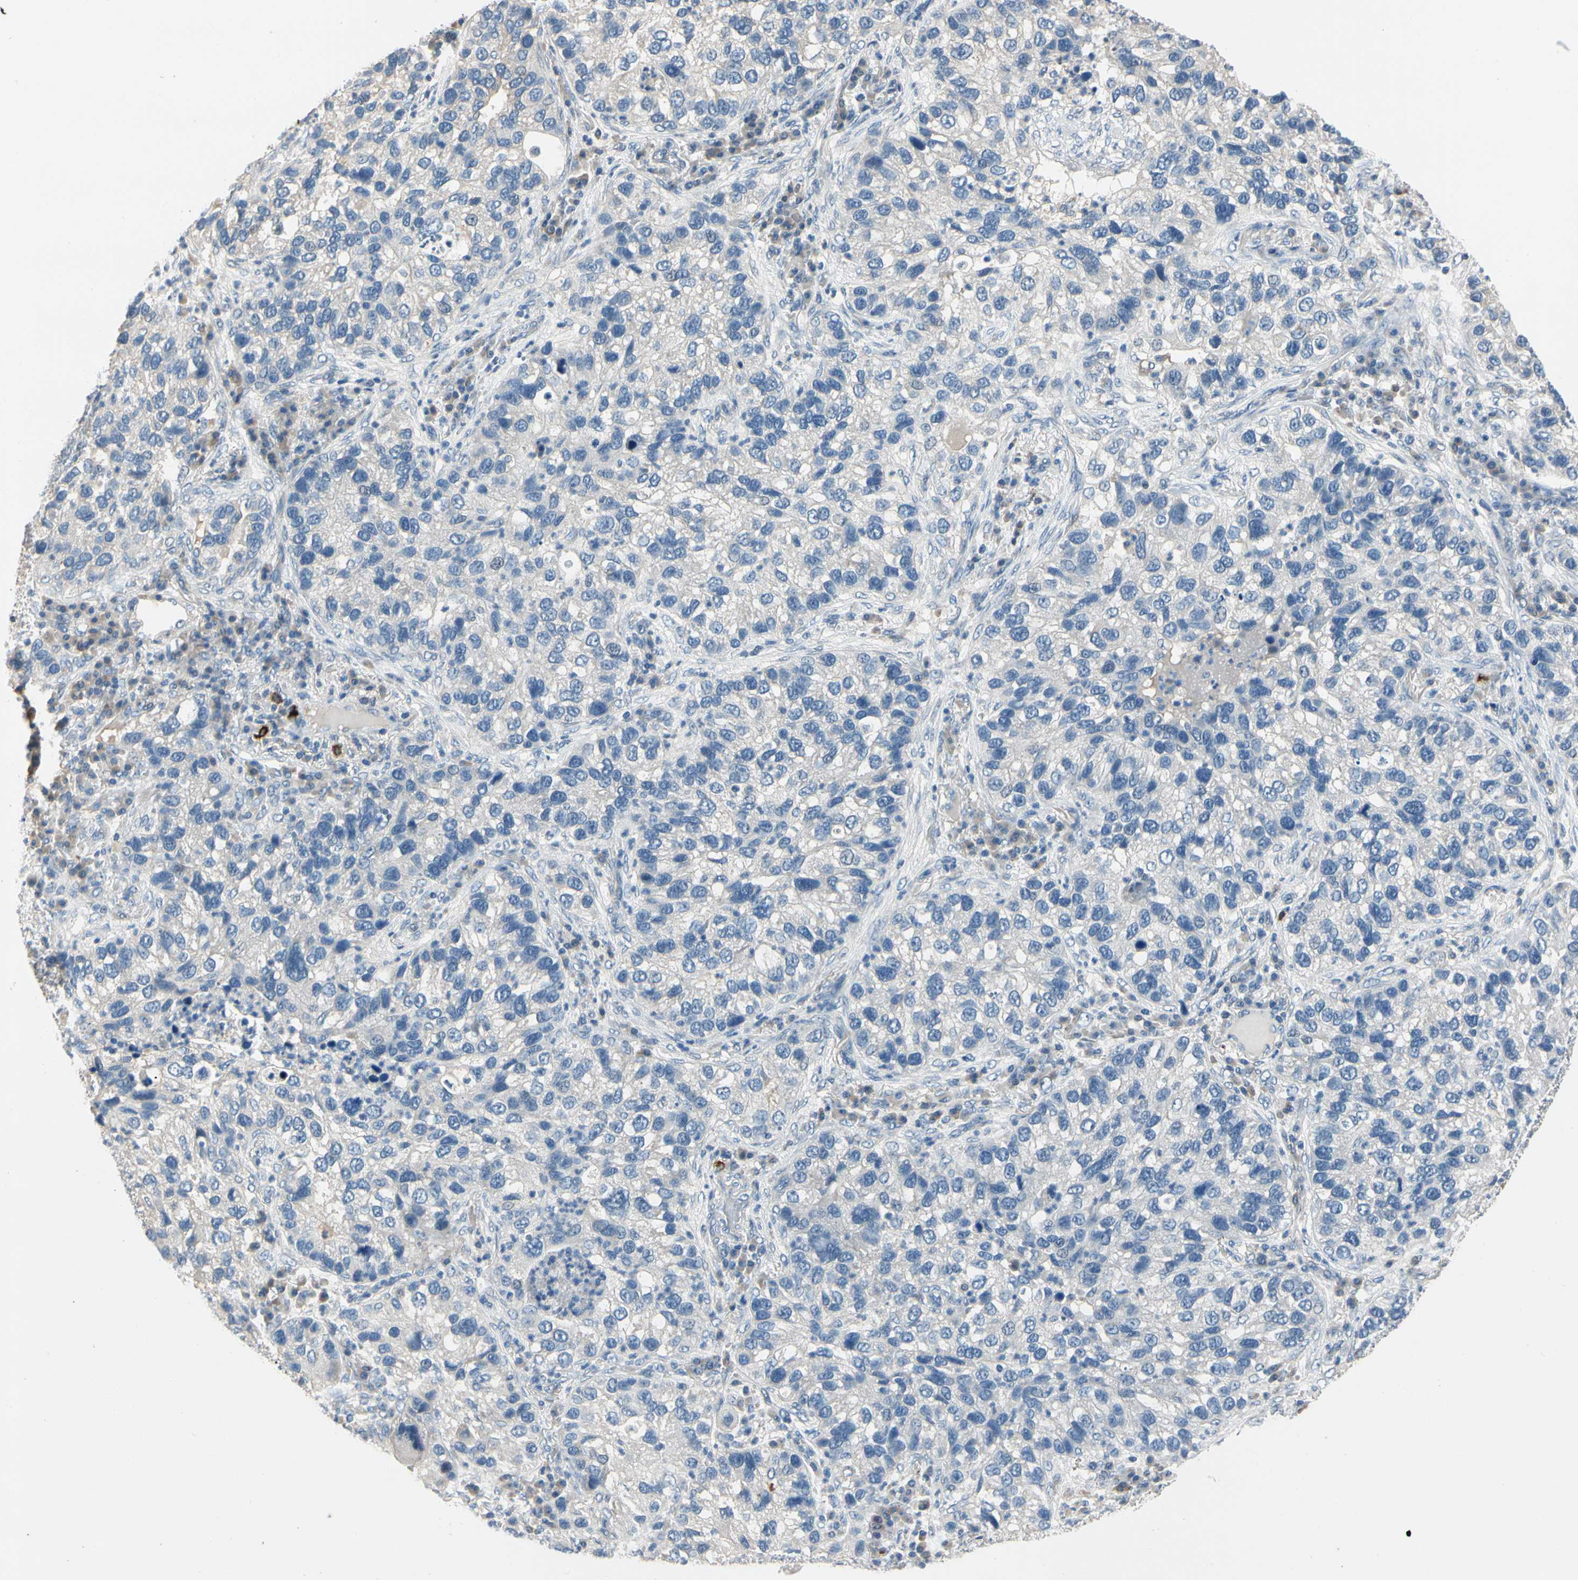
{"staining": {"intensity": "negative", "quantity": "none", "location": "none"}, "tissue": "lung cancer", "cell_type": "Tumor cells", "image_type": "cancer", "snomed": [{"axis": "morphology", "description": "Normal tissue, NOS"}, {"axis": "morphology", "description": "Adenocarcinoma, NOS"}, {"axis": "topography", "description": "Bronchus"}, {"axis": "topography", "description": "Lung"}], "caption": "Tumor cells are negative for protein expression in human lung cancer (adenocarcinoma).", "gene": "CPA3", "patient": {"sex": "male", "age": 54}}